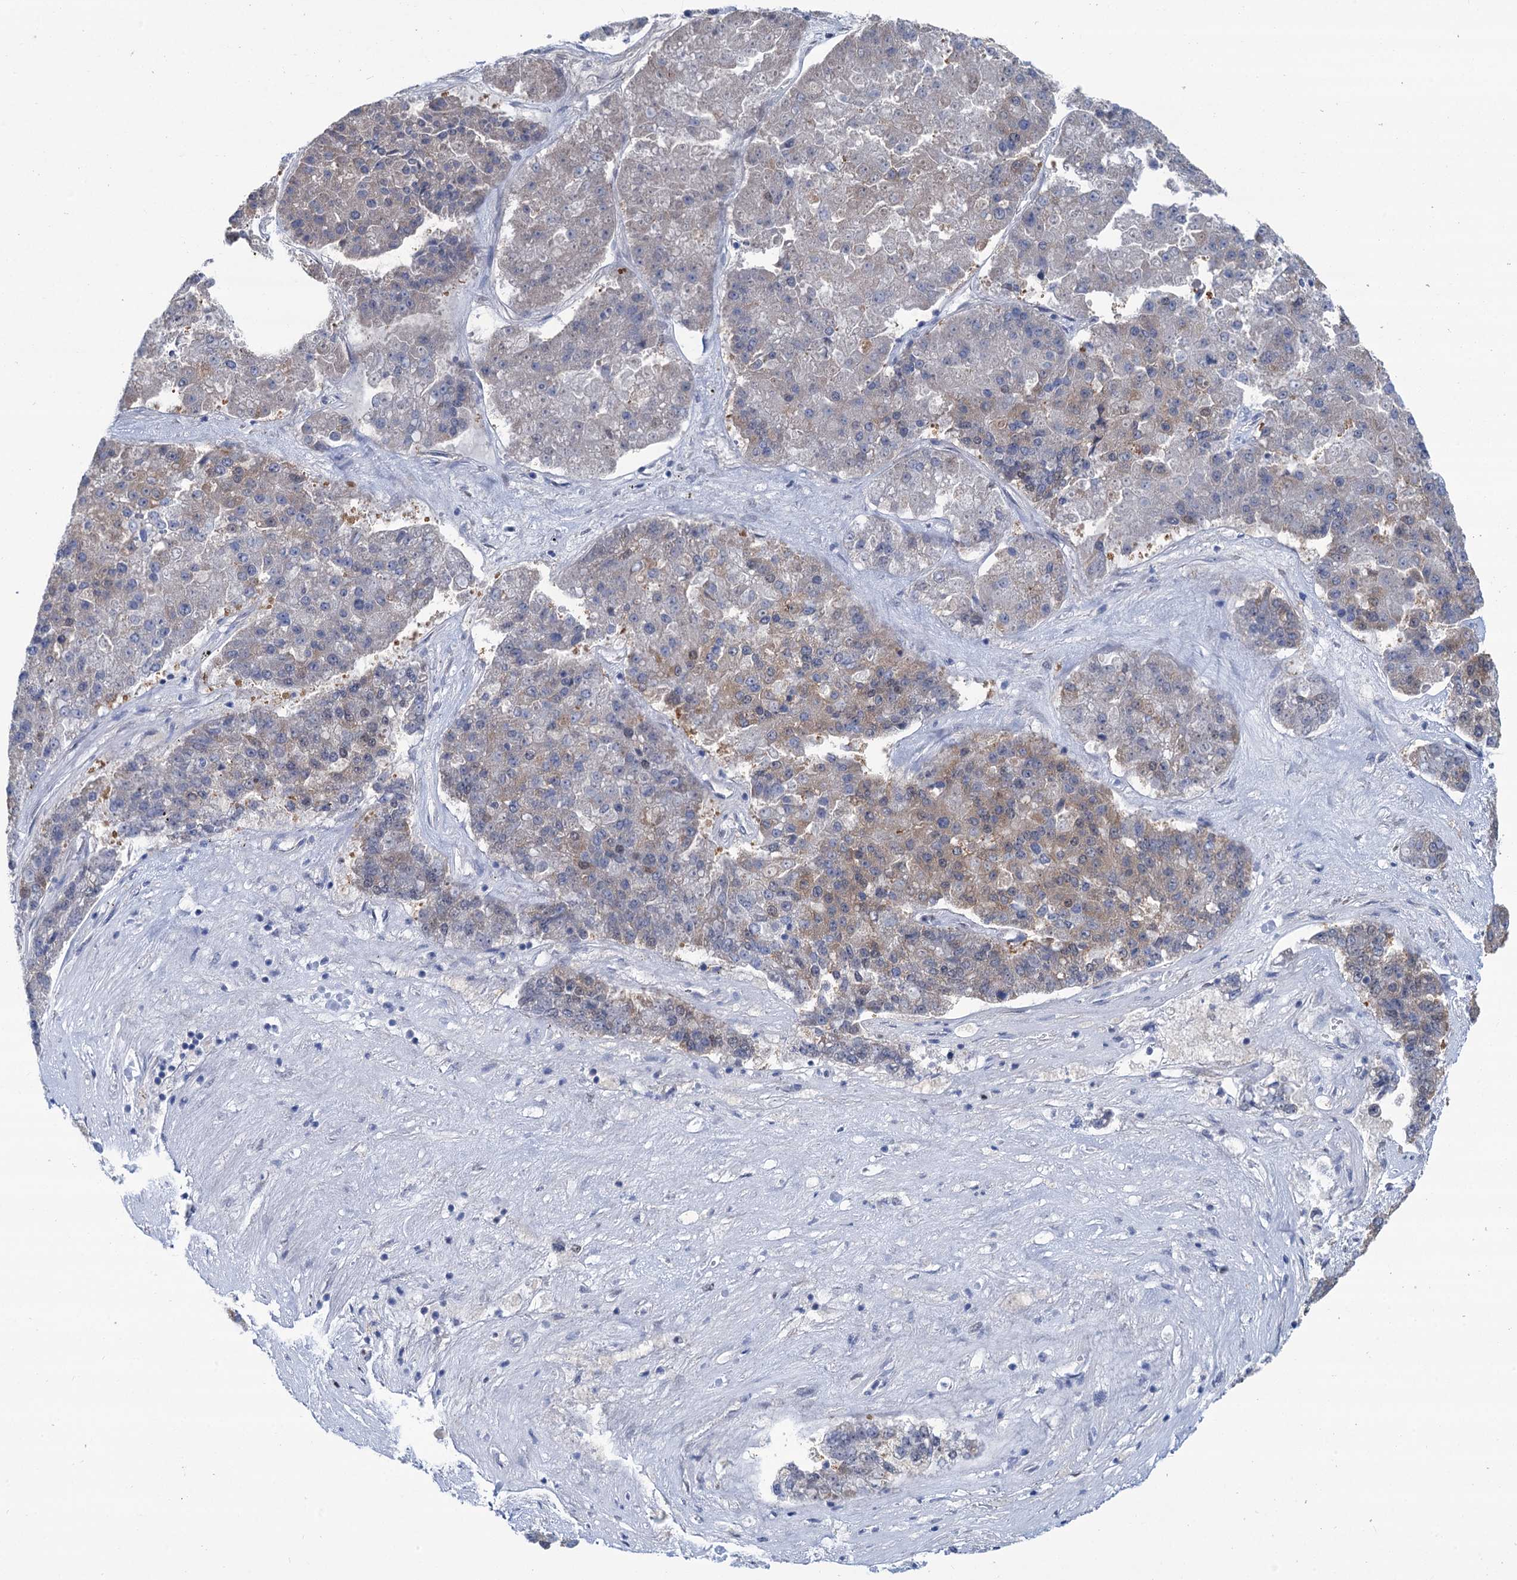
{"staining": {"intensity": "moderate", "quantity": "25%-75%", "location": "cytoplasmic/membranous,nuclear"}, "tissue": "pancreatic cancer", "cell_type": "Tumor cells", "image_type": "cancer", "snomed": [{"axis": "morphology", "description": "Adenocarcinoma, NOS"}, {"axis": "topography", "description": "Pancreas"}], "caption": "Immunohistochemical staining of human adenocarcinoma (pancreatic) displays moderate cytoplasmic/membranous and nuclear protein expression in about 25%-75% of tumor cells.", "gene": "SREK1", "patient": {"sex": "male", "age": 50}}